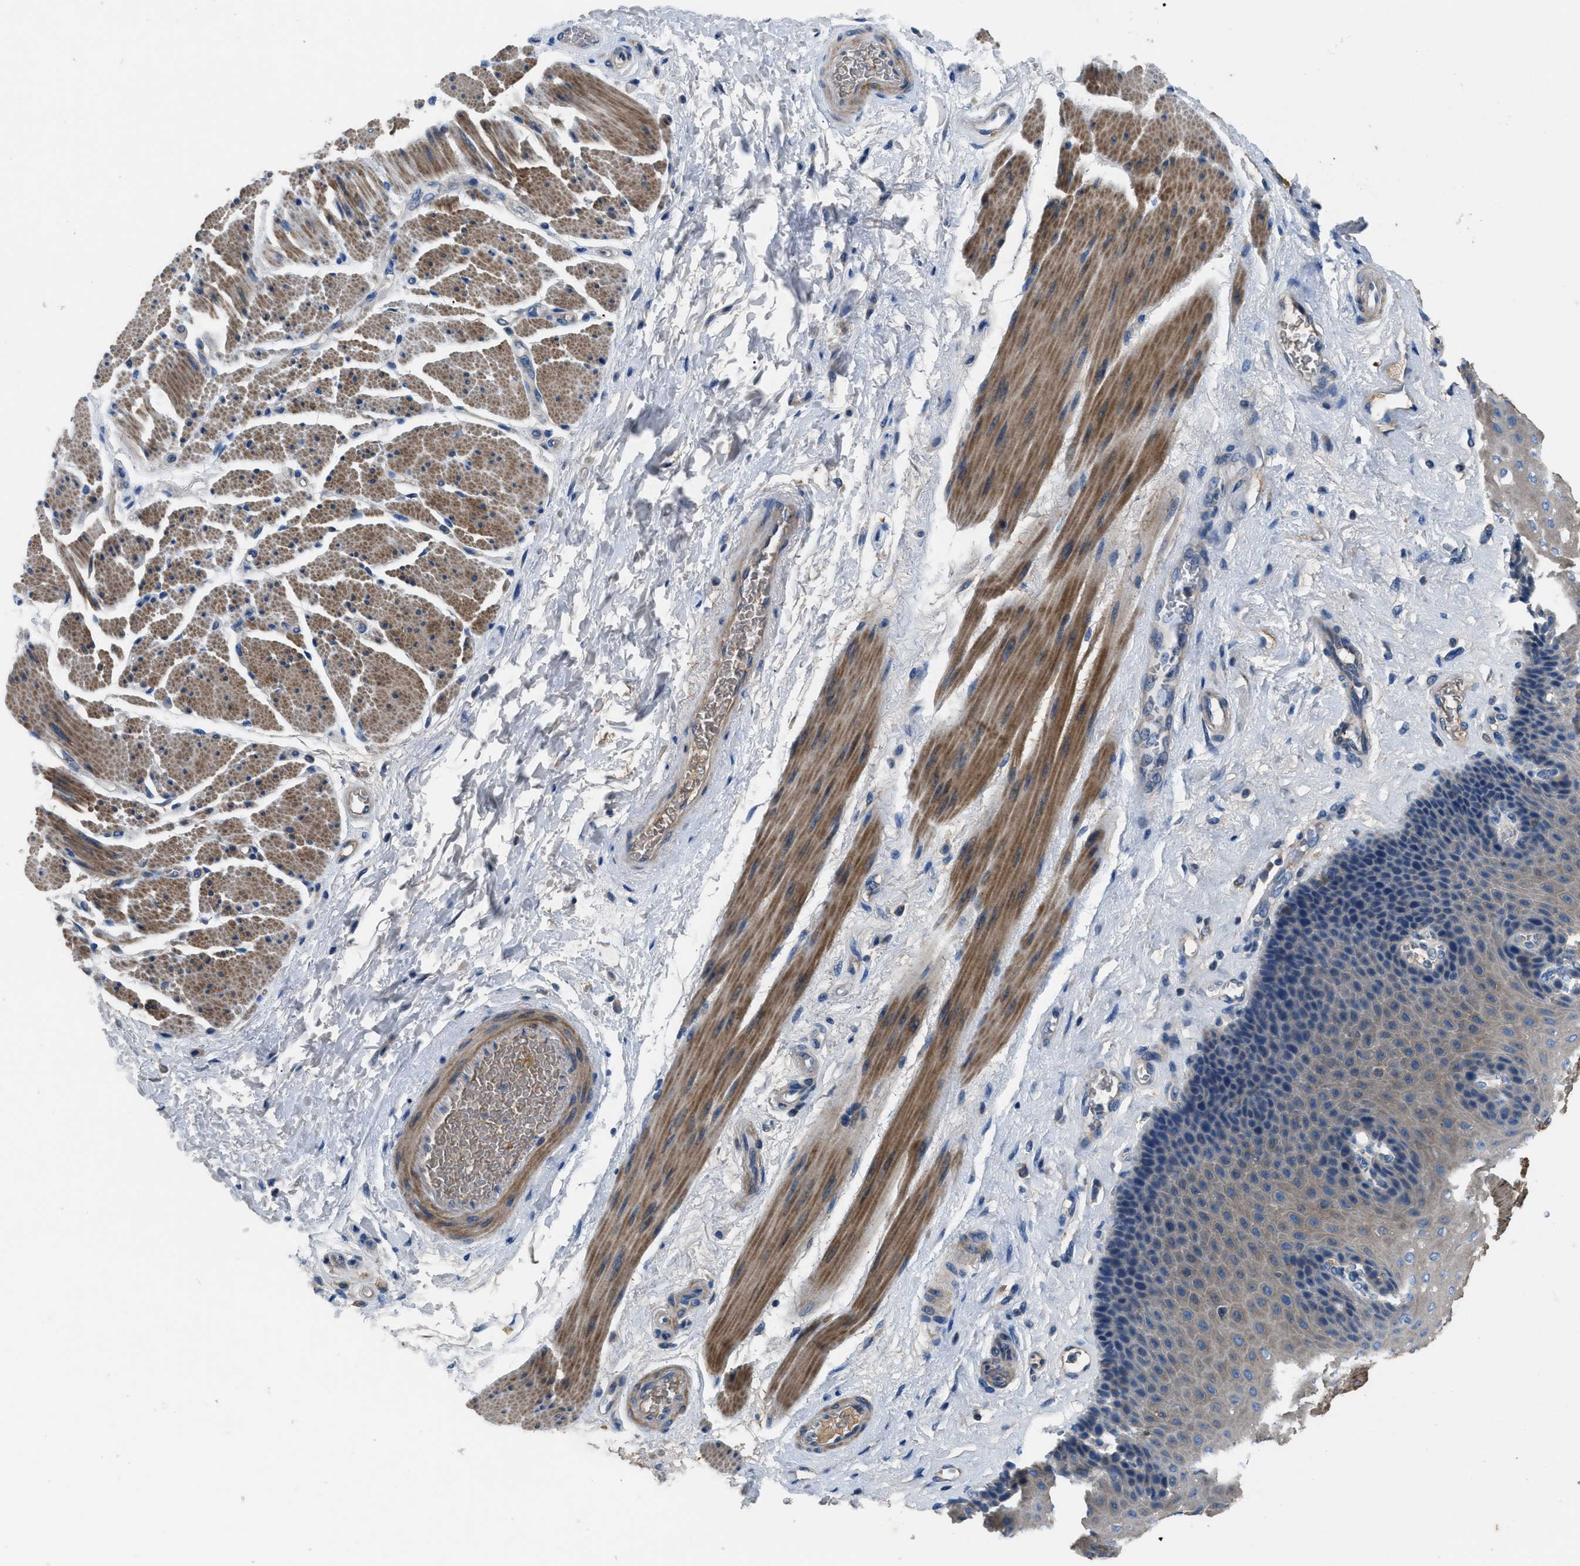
{"staining": {"intensity": "weak", "quantity": "25%-75%", "location": "cytoplasmic/membranous"}, "tissue": "esophagus", "cell_type": "Squamous epithelial cells", "image_type": "normal", "snomed": [{"axis": "morphology", "description": "Normal tissue, NOS"}, {"axis": "topography", "description": "Esophagus"}], "caption": "Immunohistochemistry (IHC) (DAB) staining of benign human esophagus exhibits weak cytoplasmic/membranous protein staining in about 25%-75% of squamous epithelial cells.", "gene": "SGCZ", "patient": {"sex": "female", "age": 72}}